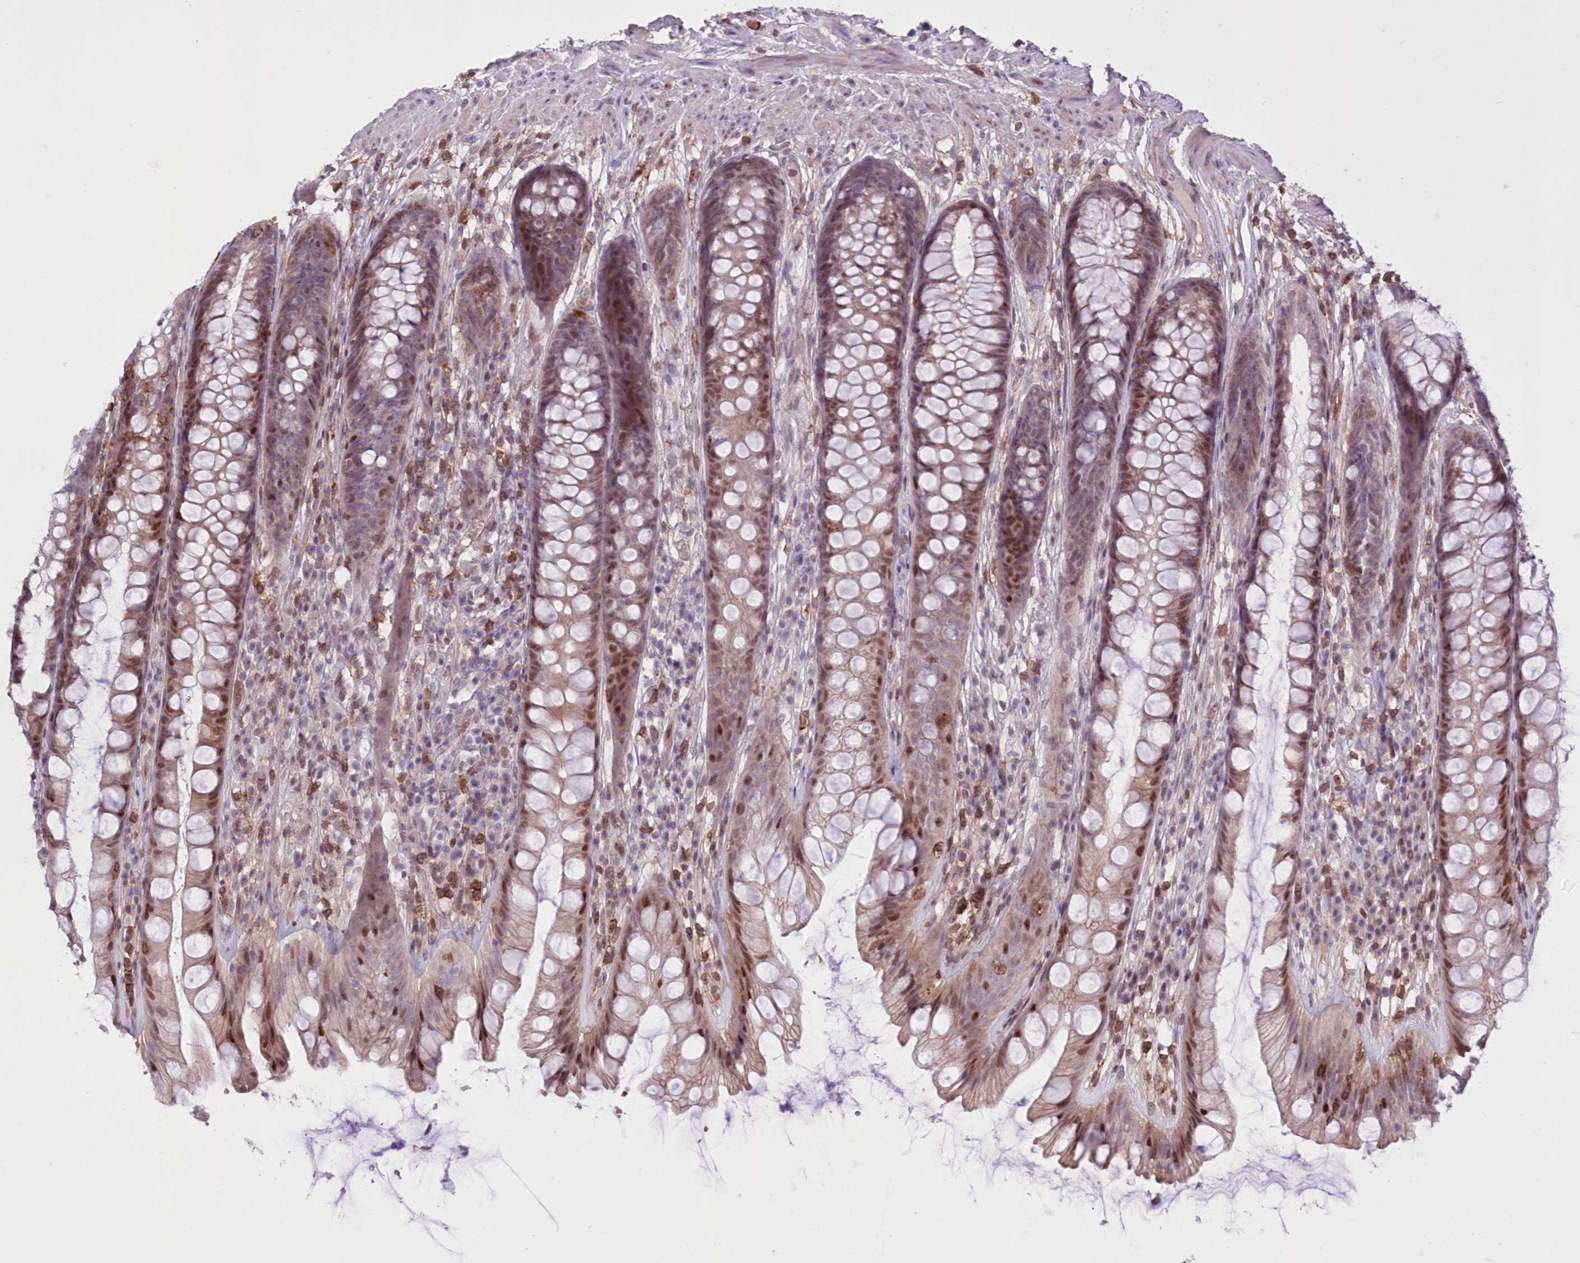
{"staining": {"intensity": "moderate", "quantity": ">75%", "location": "nuclear"}, "tissue": "rectum", "cell_type": "Glandular cells", "image_type": "normal", "snomed": [{"axis": "morphology", "description": "Normal tissue, NOS"}, {"axis": "topography", "description": "Rectum"}], "caption": "Moderate nuclear expression is seen in about >75% of glandular cells in benign rectum. Ihc stains the protein of interest in brown and the nuclei are stained blue.", "gene": "RNPEPL1", "patient": {"sex": "male", "age": 74}}